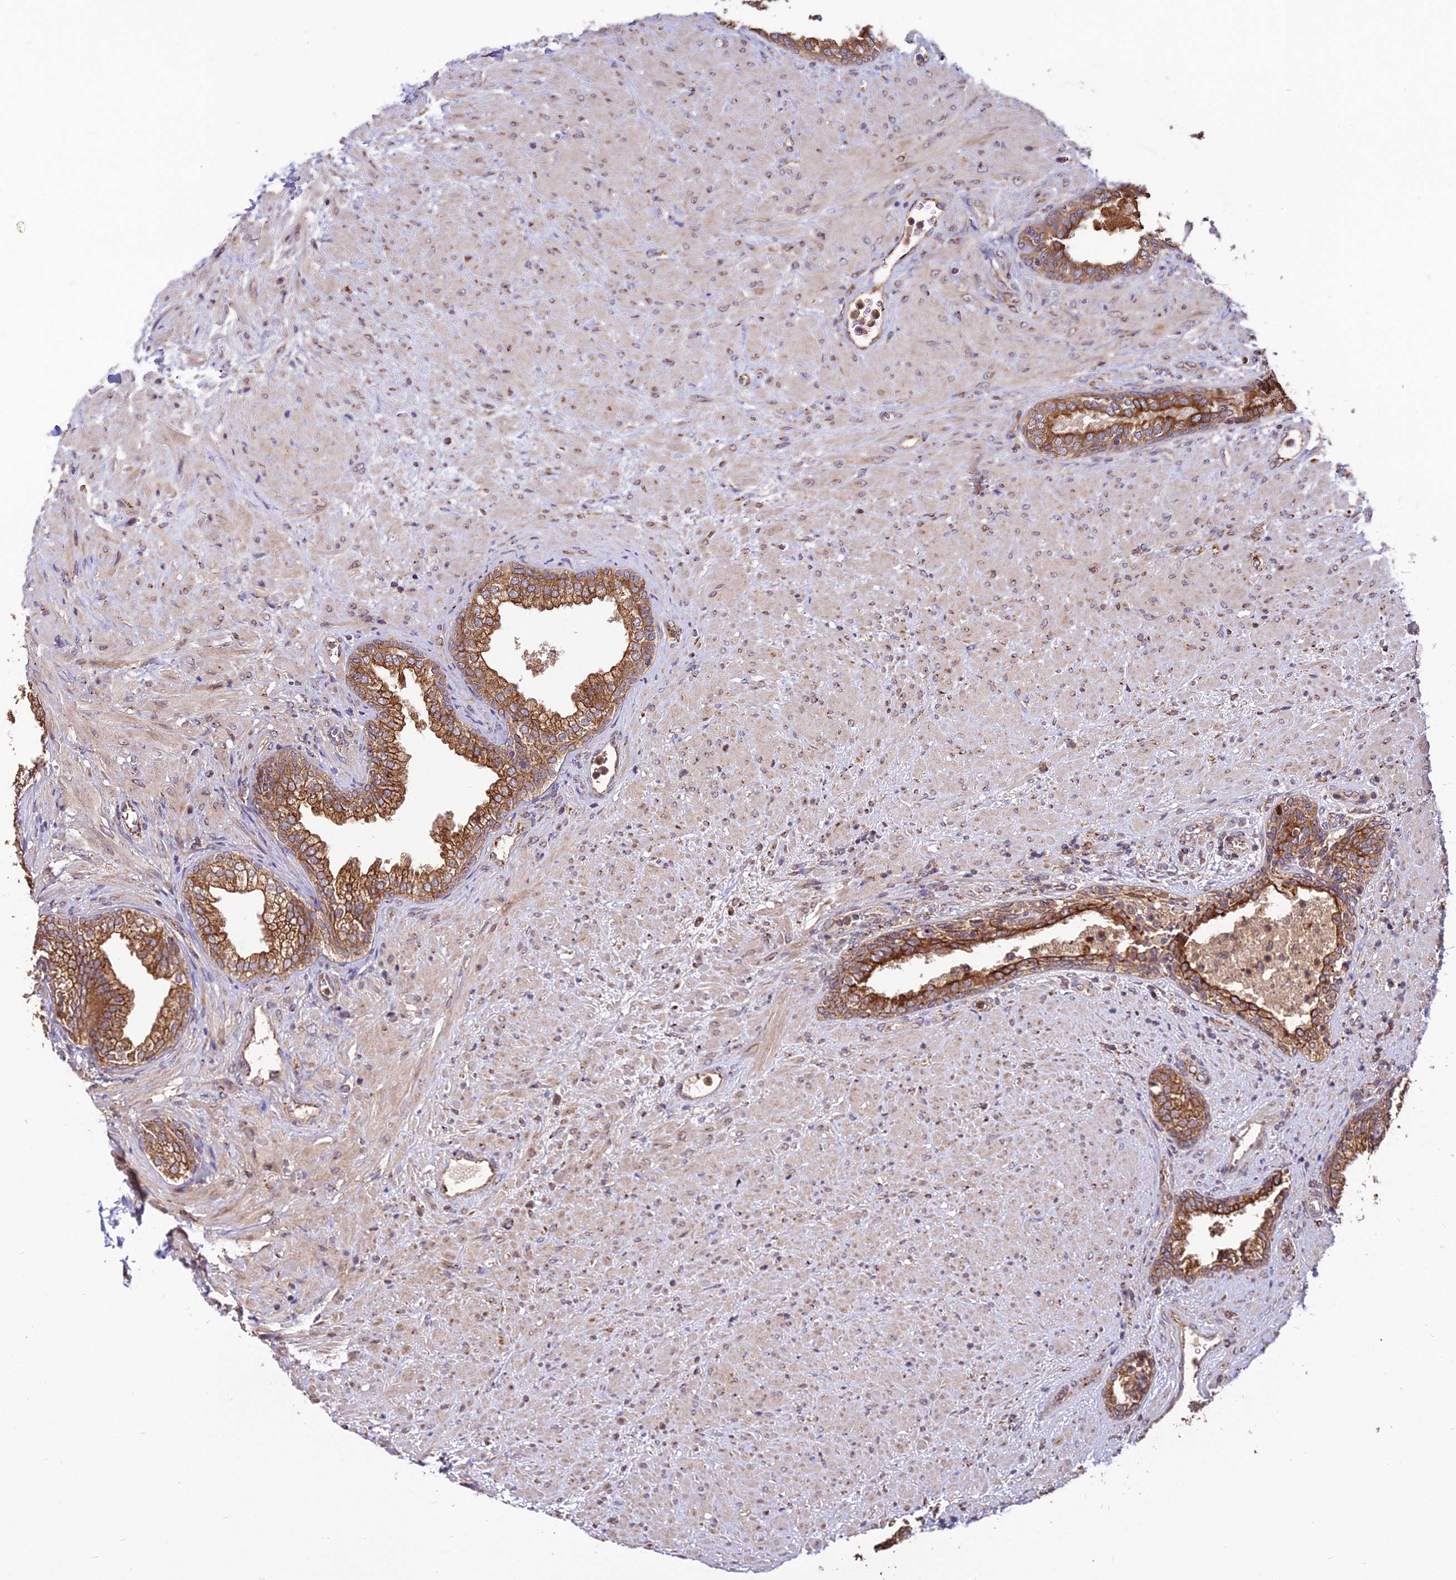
{"staining": {"intensity": "strong", "quantity": ">75%", "location": "cytoplasmic/membranous"}, "tissue": "prostate", "cell_type": "Glandular cells", "image_type": "normal", "snomed": [{"axis": "morphology", "description": "Normal tissue, NOS"}, {"axis": "topography", "description": "Prostate"}], "caption": "The histopathology image displays staining of unremarkable prostate, revealing strong cytoplasmic/membranous protein positivity (brown color) within glandular cells. (DAB IHC, brown staining for protein, blue staining for nuclei).", "gene": "ENSG00000258465", "patient": {"sex": "male", "age": 76}}